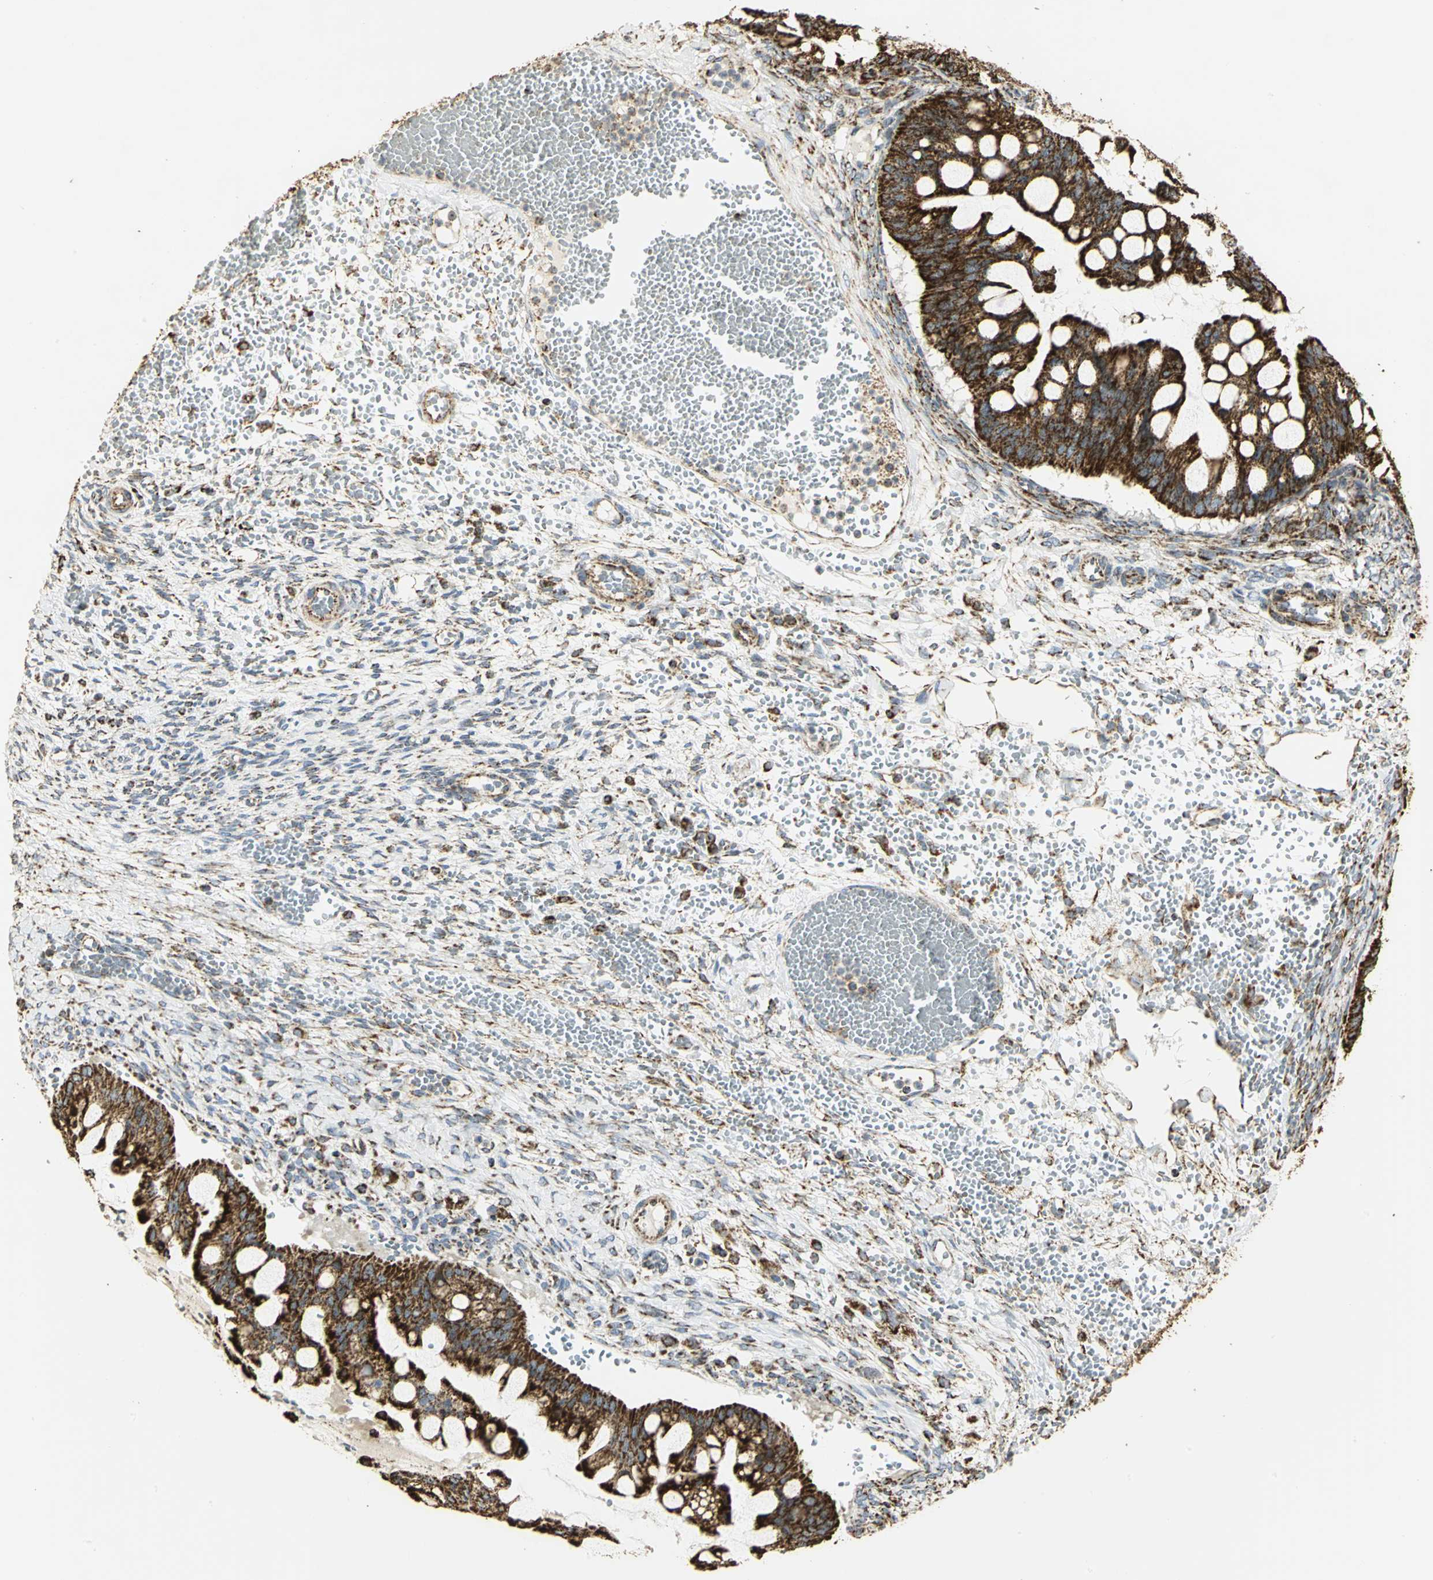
{"staining": {"intensity": "strong", "quantity": ">75%", "location": "cytoplasmic/membranous"}, "tissue": "ovarian cancer", "cell_type": "Tumor cells", "image_type": "cancer", "snomed": [{"axis": "morphology", "description": "Cystadenocarcinoma, mucinous, NOS"}, {"axis": "topography", "description": "Ovary"}], "caption": "Mucinous cystadenocarcinoma (ovarian) was stained to show a protein in brown. There is high levels of strong cytoplasmic/membranous positivity in about >75% of tumor cells.", "gene": "VDAC1", "patient": {"sex": "female", "age": 73}}